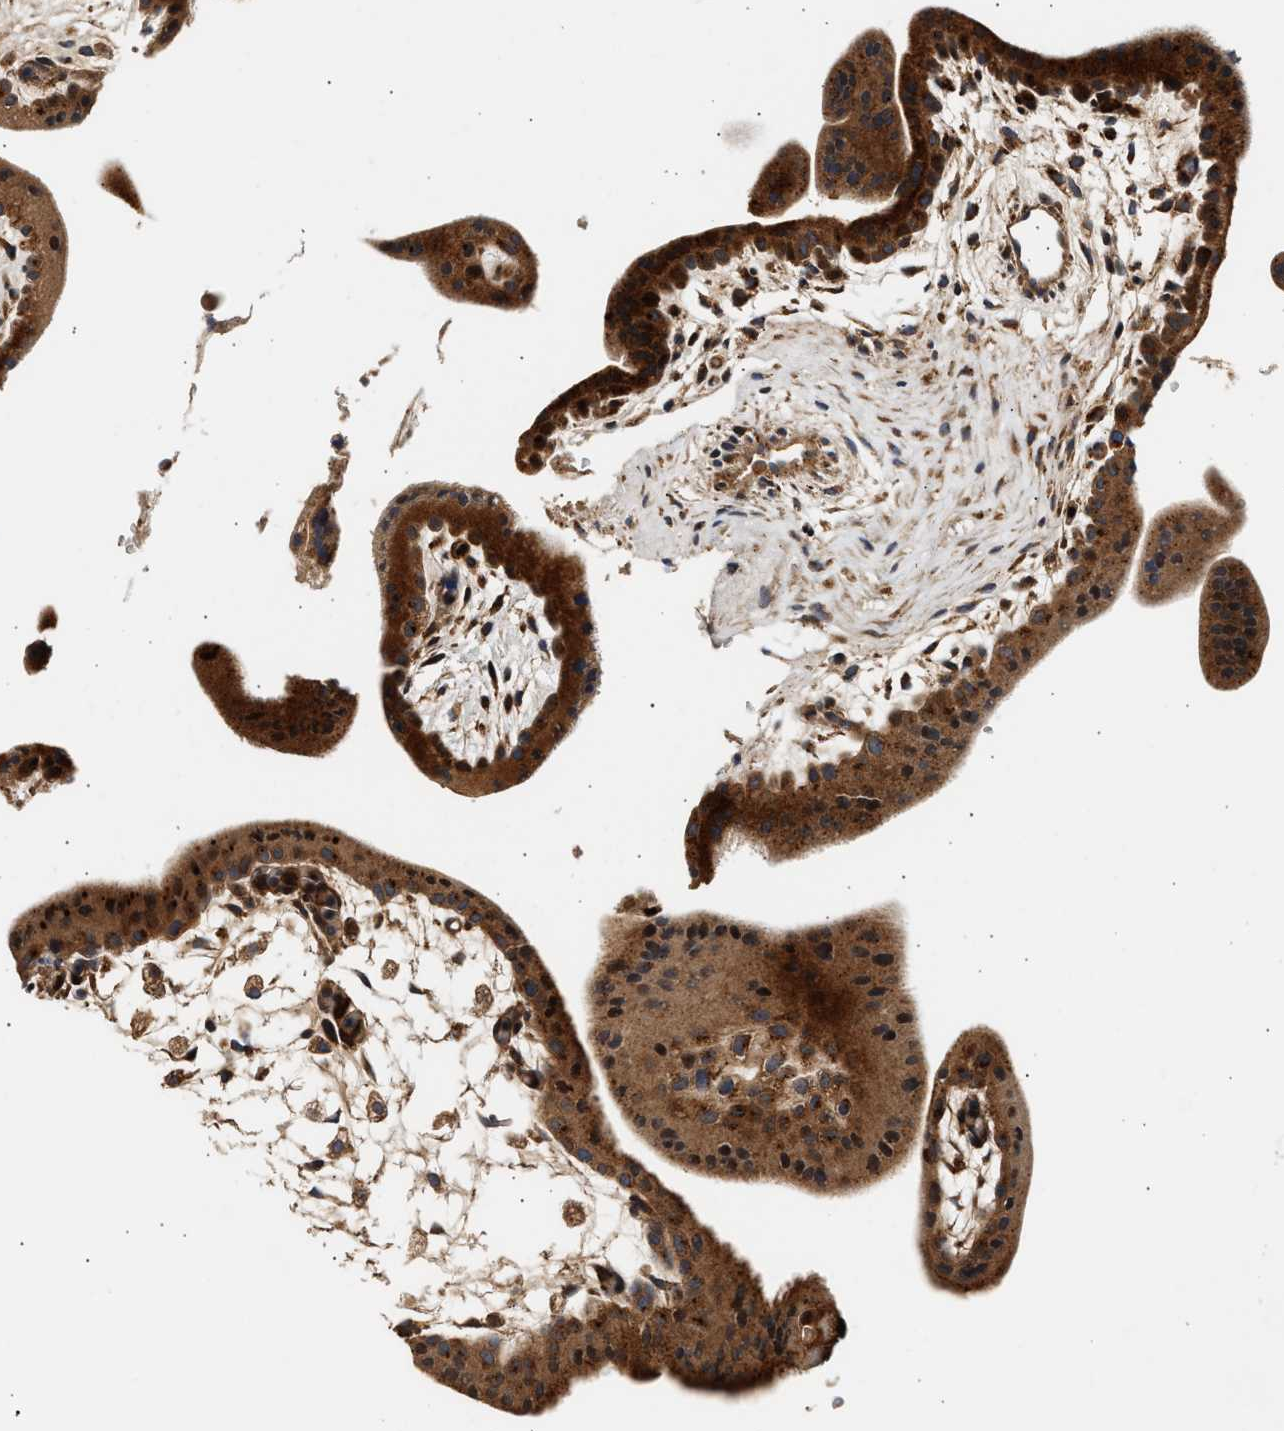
{"staining": {"intensity": "strong", "quantity": ">75%", "location": "cytoplasmic/membranous"}, "tissue": "placenta", "cell_type": "Trophoblastic cells", "image_type": "normal", "snomed": [{"axis": "morphology", "description": "Normal tissue, NOS"}, {"axis": "topography", "description": "Placenta"}], "caption": "Benign placenta was stained to show a protein in brown. There is high levels of strong cytoplasmic/membranous staining in approximately >75% of trophoblastic cells.", "gene": "PLD3", "patient": {"sex": "female", "age": 35}}